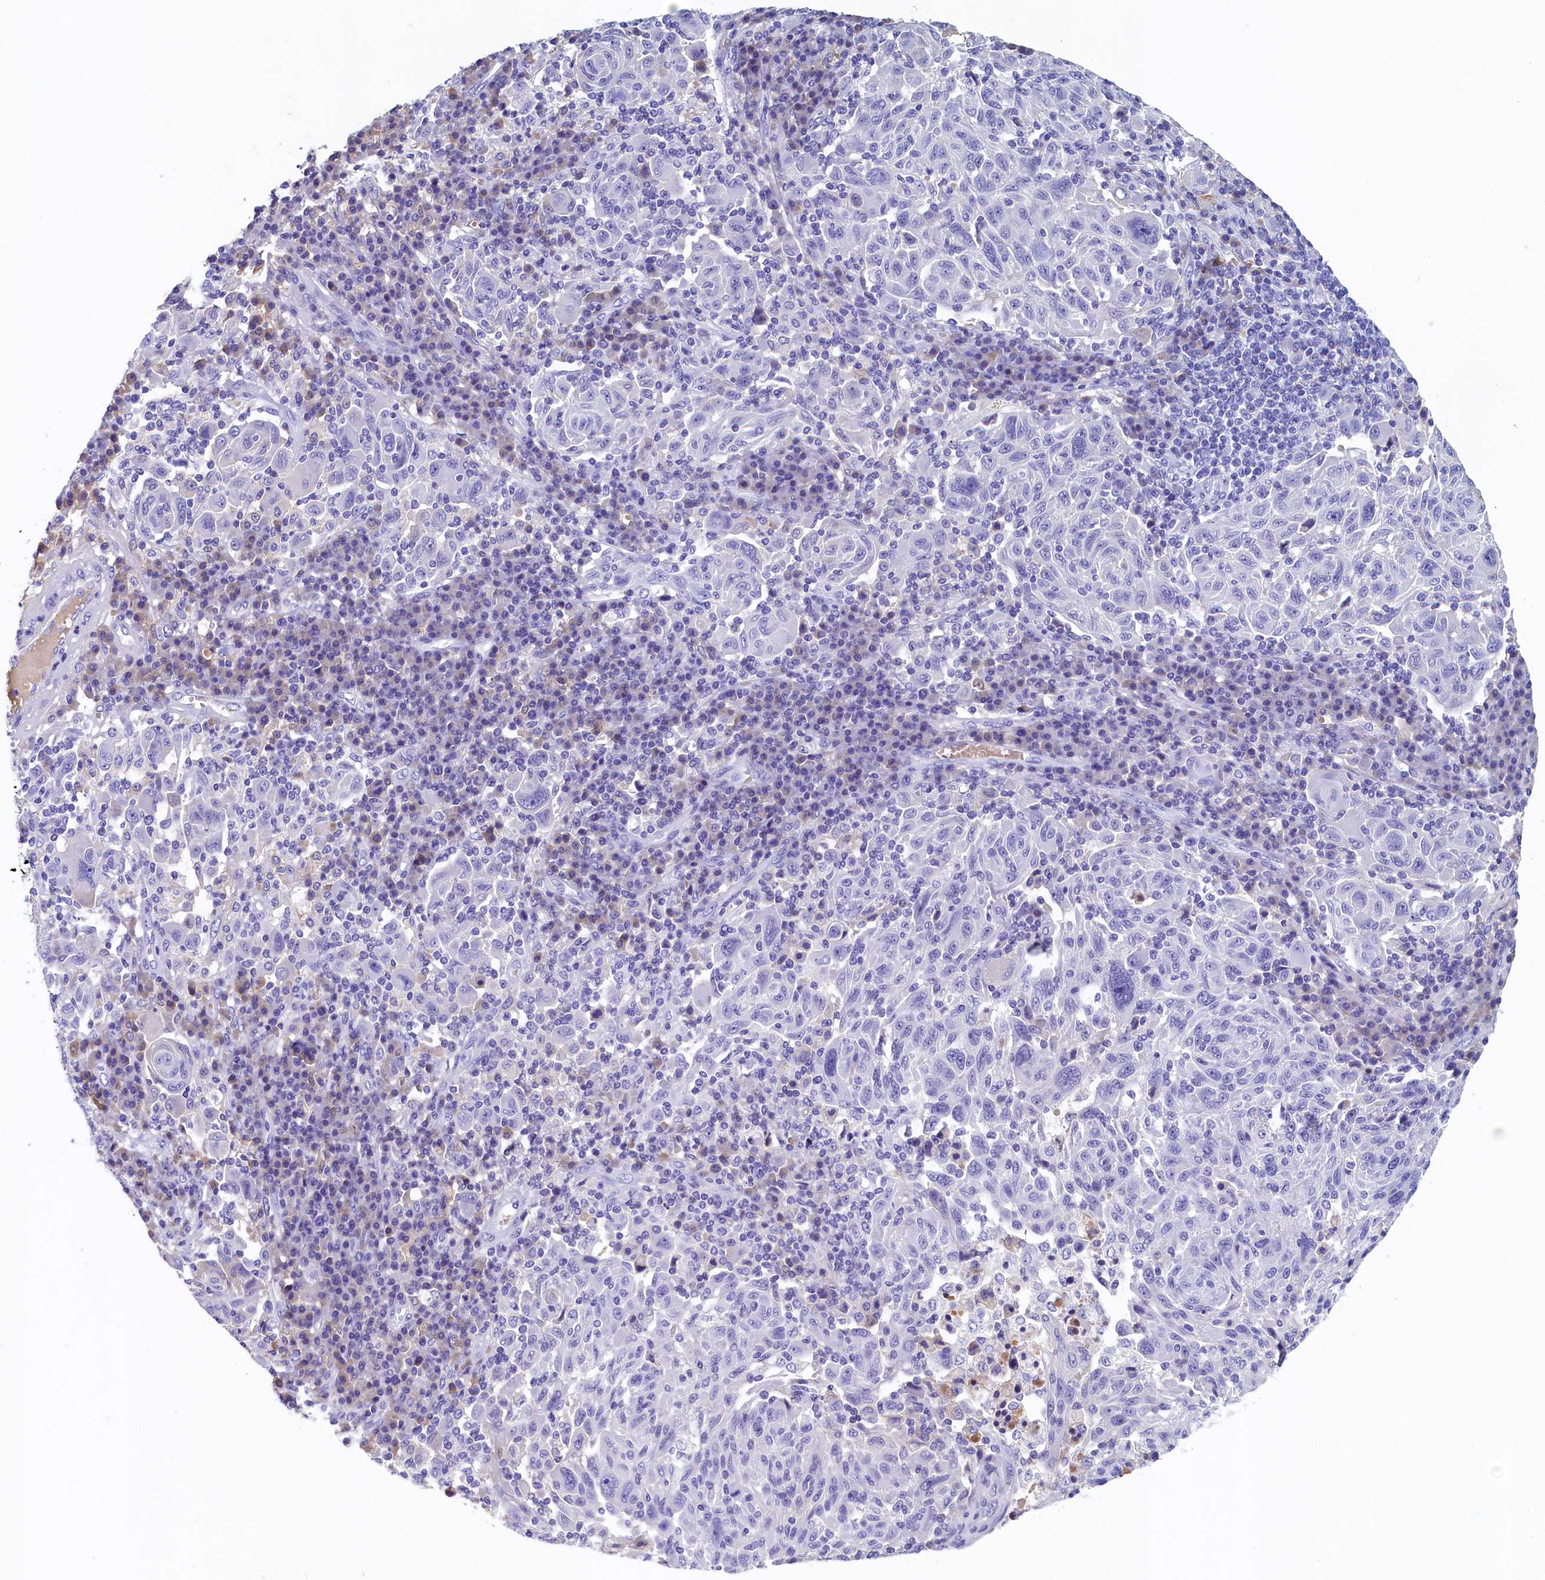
{"staining": {"intensity": "negative", "quantity": "none", "location": "none"}, "tissue": "melanoma", "cell_type": "Tumor cells", "image_type": "cancer", "snomed": [{"axis": "morphology", "description": "Malignant melanoma, NOS"}, {"axis": "topography", "description": "Skin"}], "caption": "Immunohistochemistry micrograph of human malignant melanoma stained for a protein (brown), which demonstrates no positivity in tumor cells.", "gene": "GUCA1C", "patient": {"sex": "male", "age": 53}}